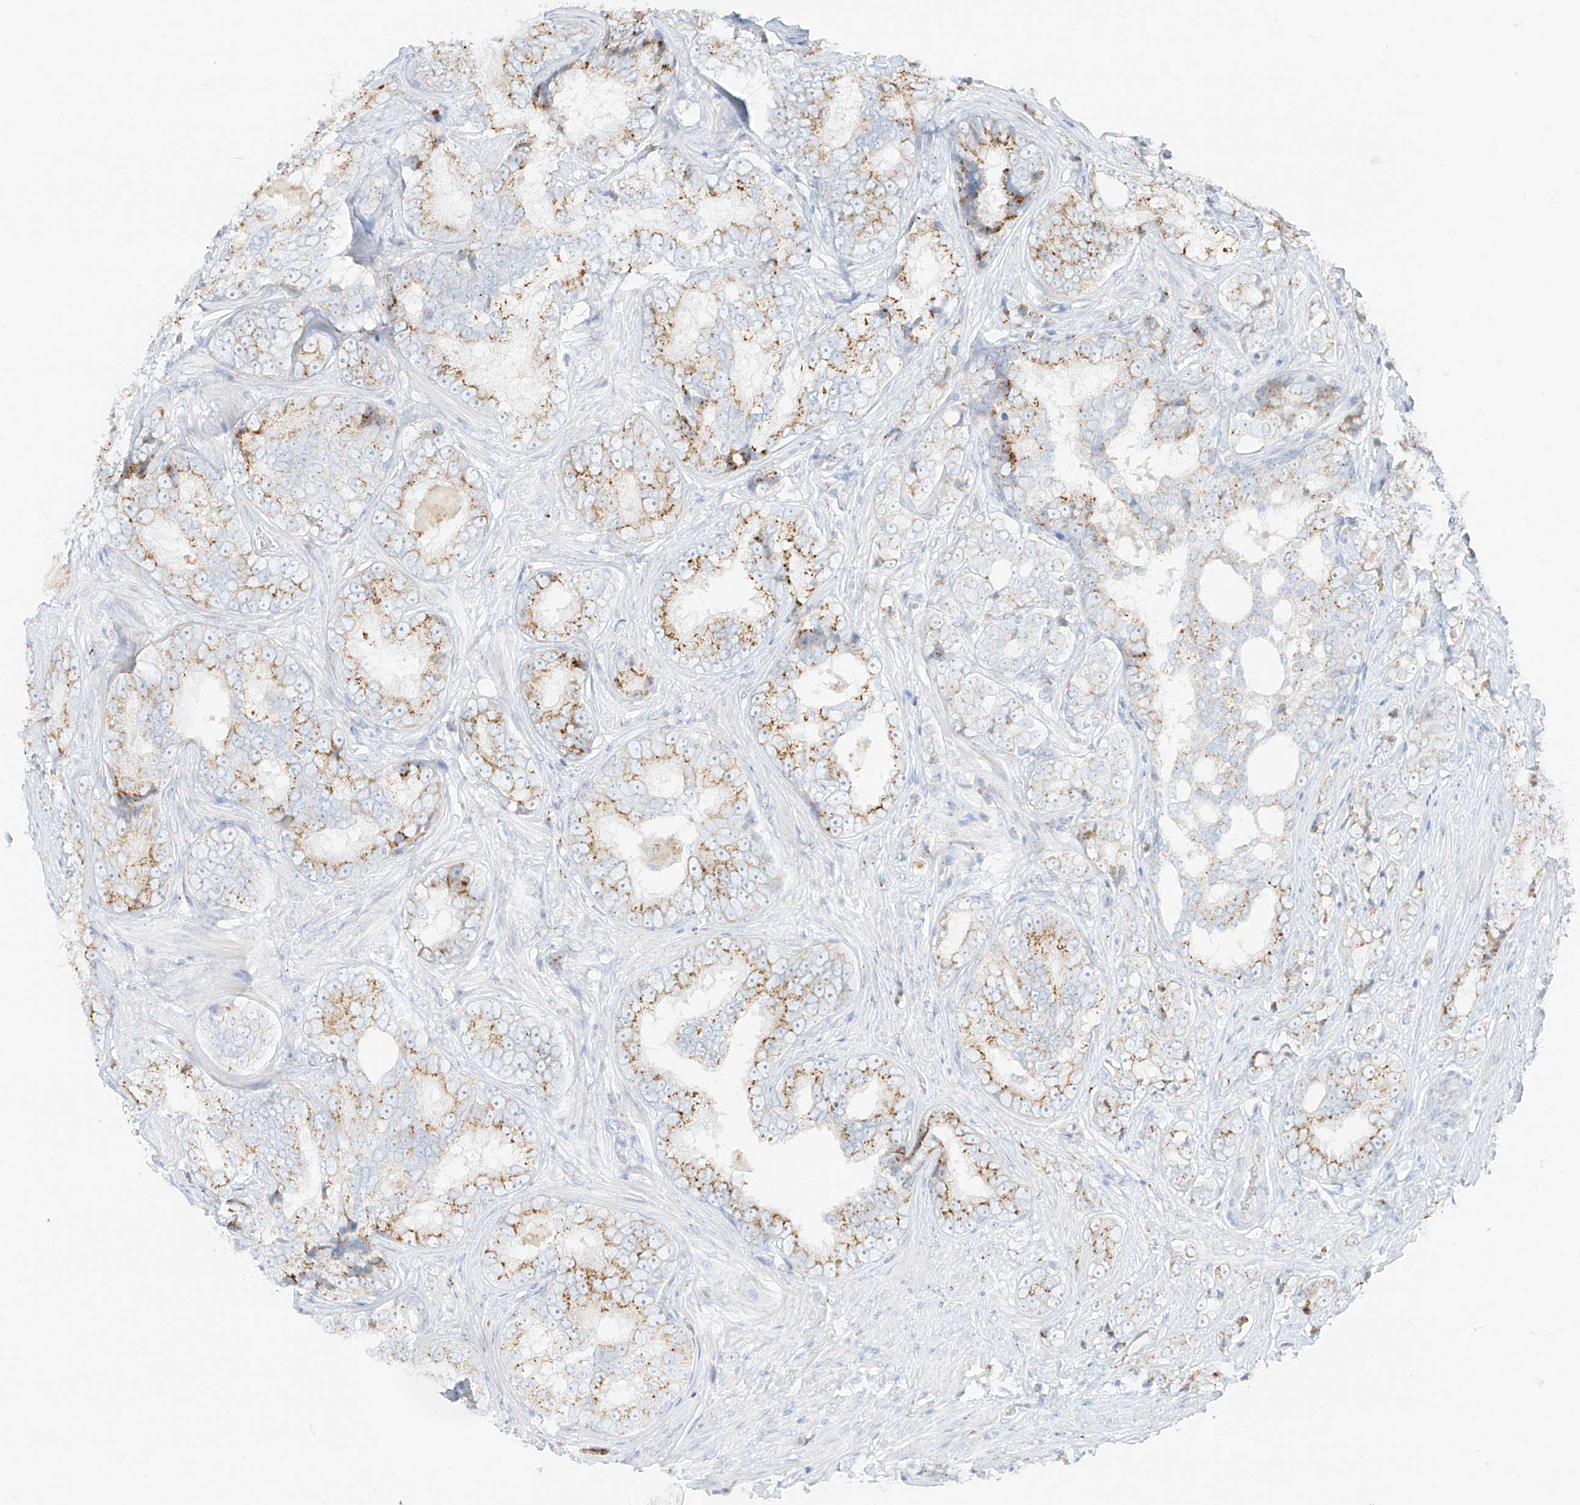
{"staining": {"intensity": "moderate", "quantity": "25%-75%", "location": "cytoplasmic/membranous"}, "tissue": "prostate cancer", "cell_type": "Tumor cells", "image_type": "cancer", "snomed": [{"axis": "morphology", "description": "Adenocarcinoma, High grade"}, {"axis": "topography", "description": "Prostate"}], "caption": "This is a micrograph of immunohistochemistry staining of prostate cancer, which shows moderate staining in the cytoplasmic/membranous of tumor cells.", "gene": "TMEM87B", "patient": {"sex": "male", "age": 66}}